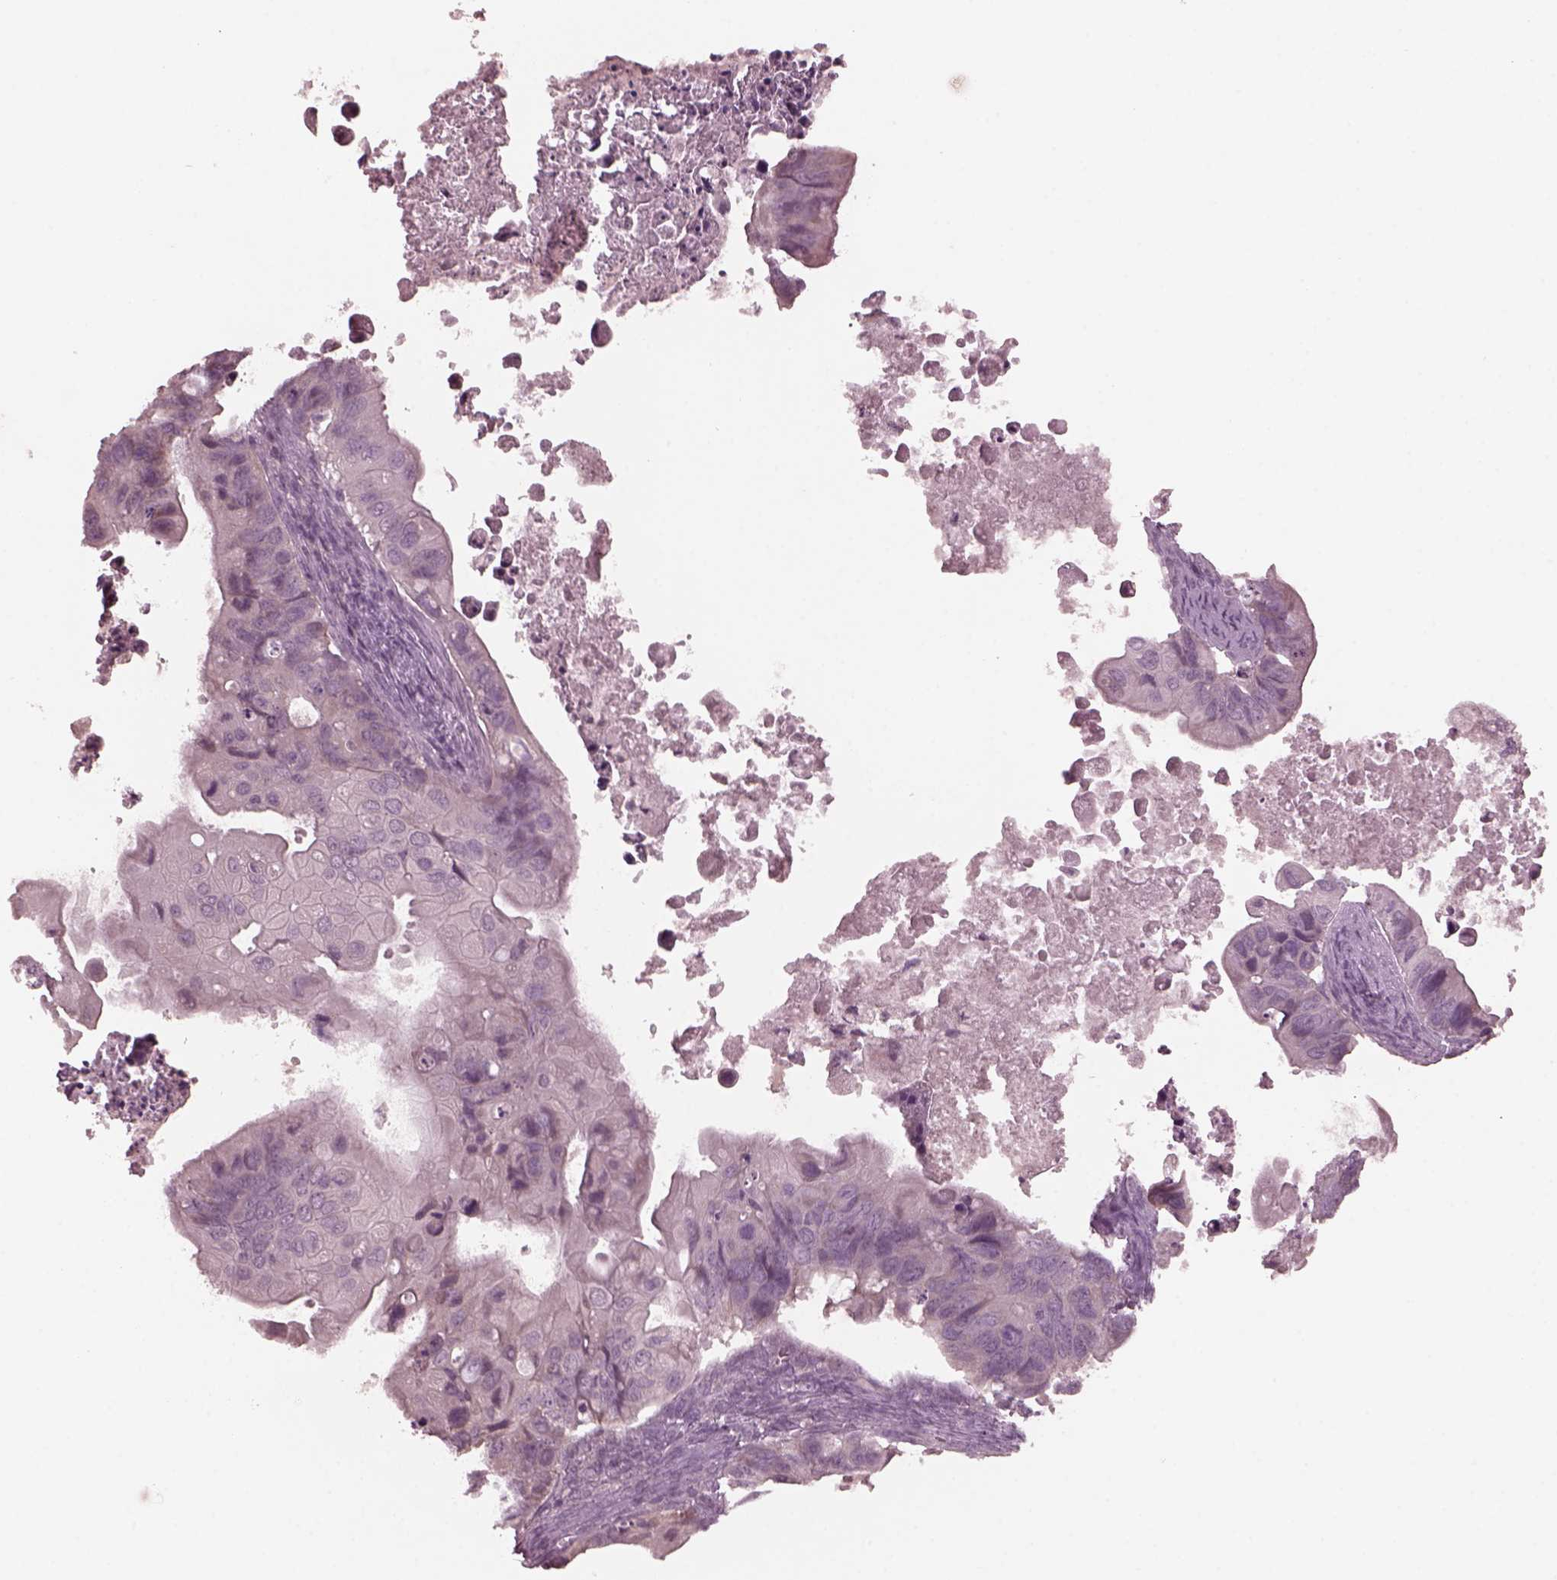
{"staining": {"intensity": "negative", "quantity": "none", "location": "none"}, "tissue": "ovarian cancer", "cell_type": "Tumor cells", "image_type": "cancer", "snomed": [{"axis": "morphology", "description": "Cystadenocarcinoma, mucinous, NOS"}, {"axis": "topography", "description": "Ovary"}], "caption": "Tumor cells are negative for brown protein staining in ovarian mucinous cystadenocarcinoma. (IHC, brightfield microscopy, high magnification).", "gene": "RGS7", "patient": {"sex": "female", "age": 64}}